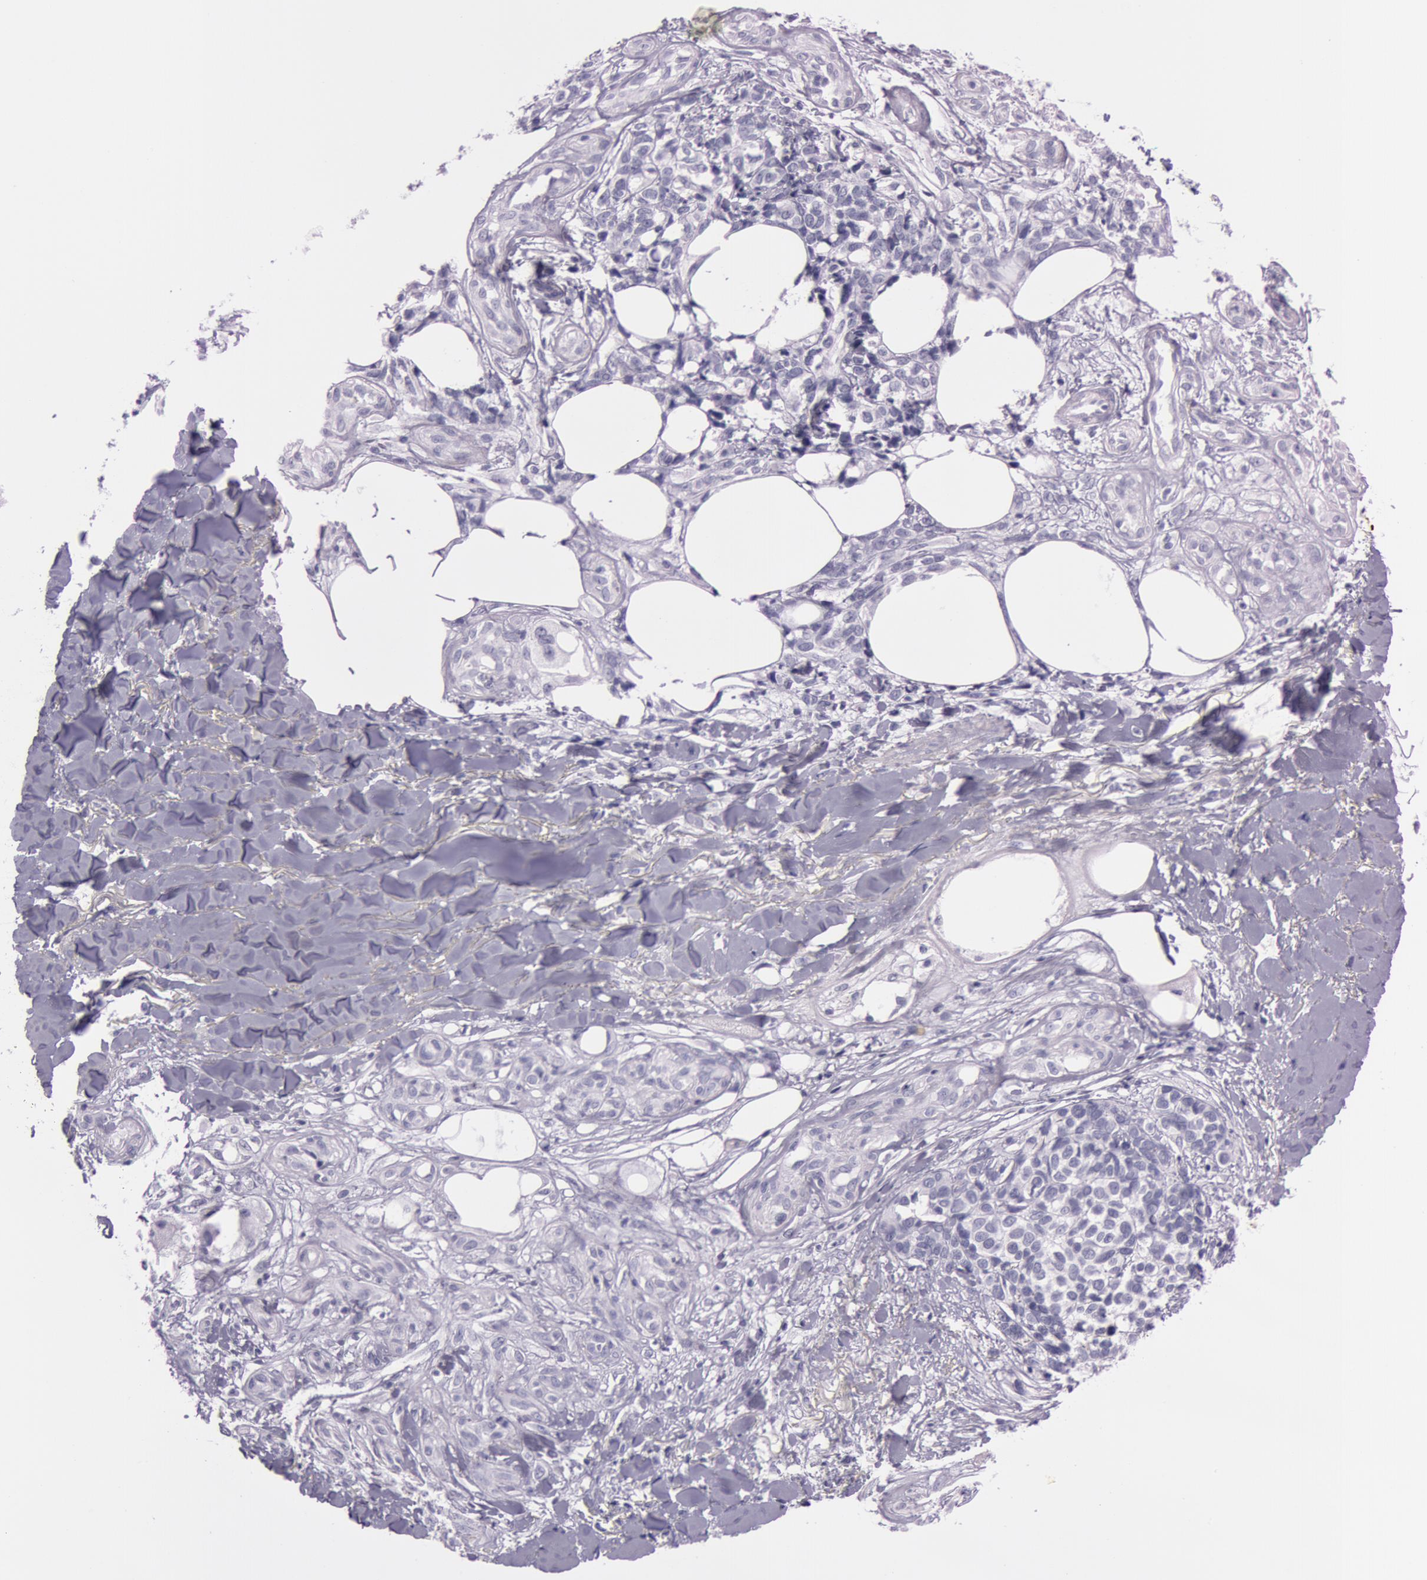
{"staining": {"intensity": "negative", "quantity": "none", "location": "none"}, "tissue": "melanoma", "cell_type": "Tumor cells", "image_type": "cancer", "snomed": [{"axis": "morphology", "description": "Malignant melanoma, NOS"}, {"axis": "topography", "description": "Skin"}], "caption": "Tumor cells show no significant protein staining in malignant melanoma.", "gene": "S100A7", "patient": {"sex": "female", "age": 85}}